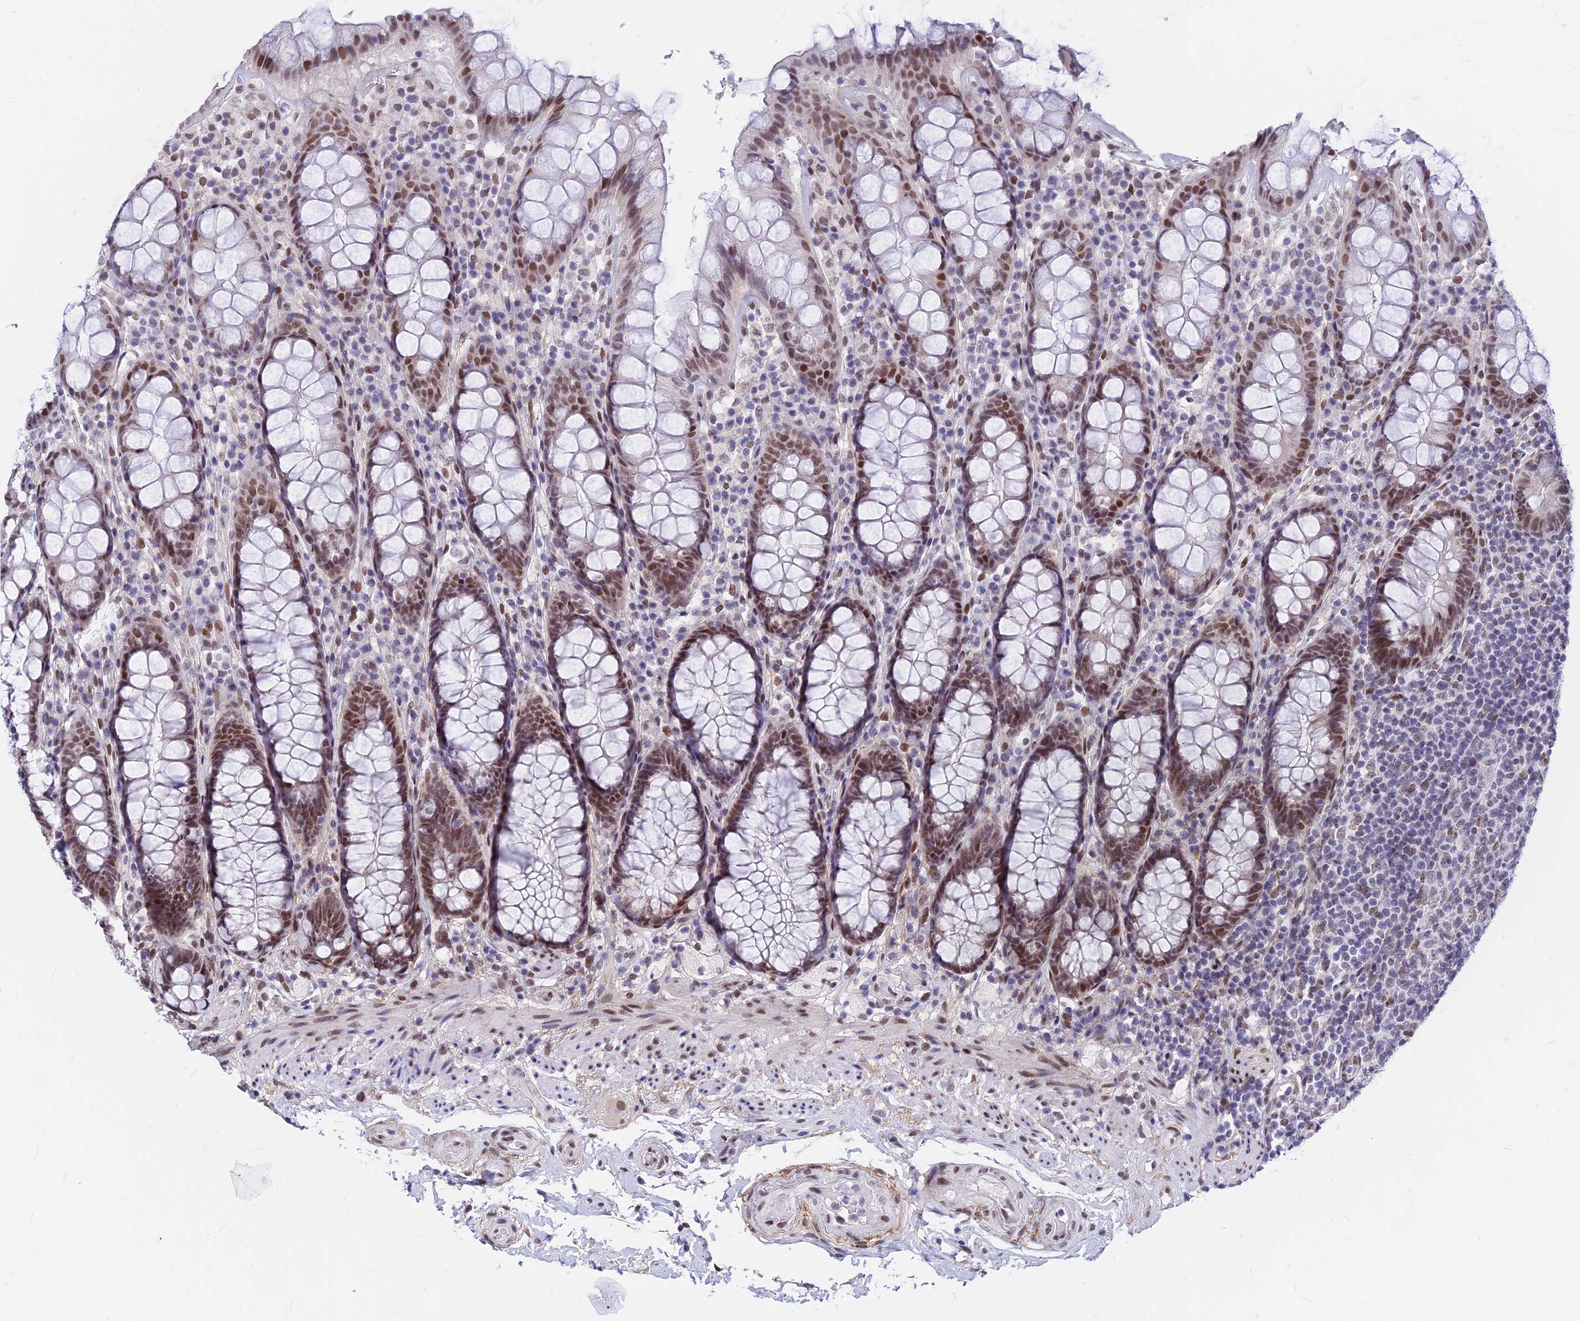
{"staining": {"intensity": "moderate", "quantity": ">75%", "location": "nuclear"}, "tissue": "rectum", "cell_type": "Glandular cells", "image_type": "normal", "snomed": [{"axis": "morphology", "description": "Normal tissue, NOS"}, {"axis": "topography", "description": "Rectum"}], "caption": "Normal rectum reveals moderate nuclear expression in about >75% of glandular cells.", "gene": "KCTD13", "patient": {"sex": "male", "age": 83}}